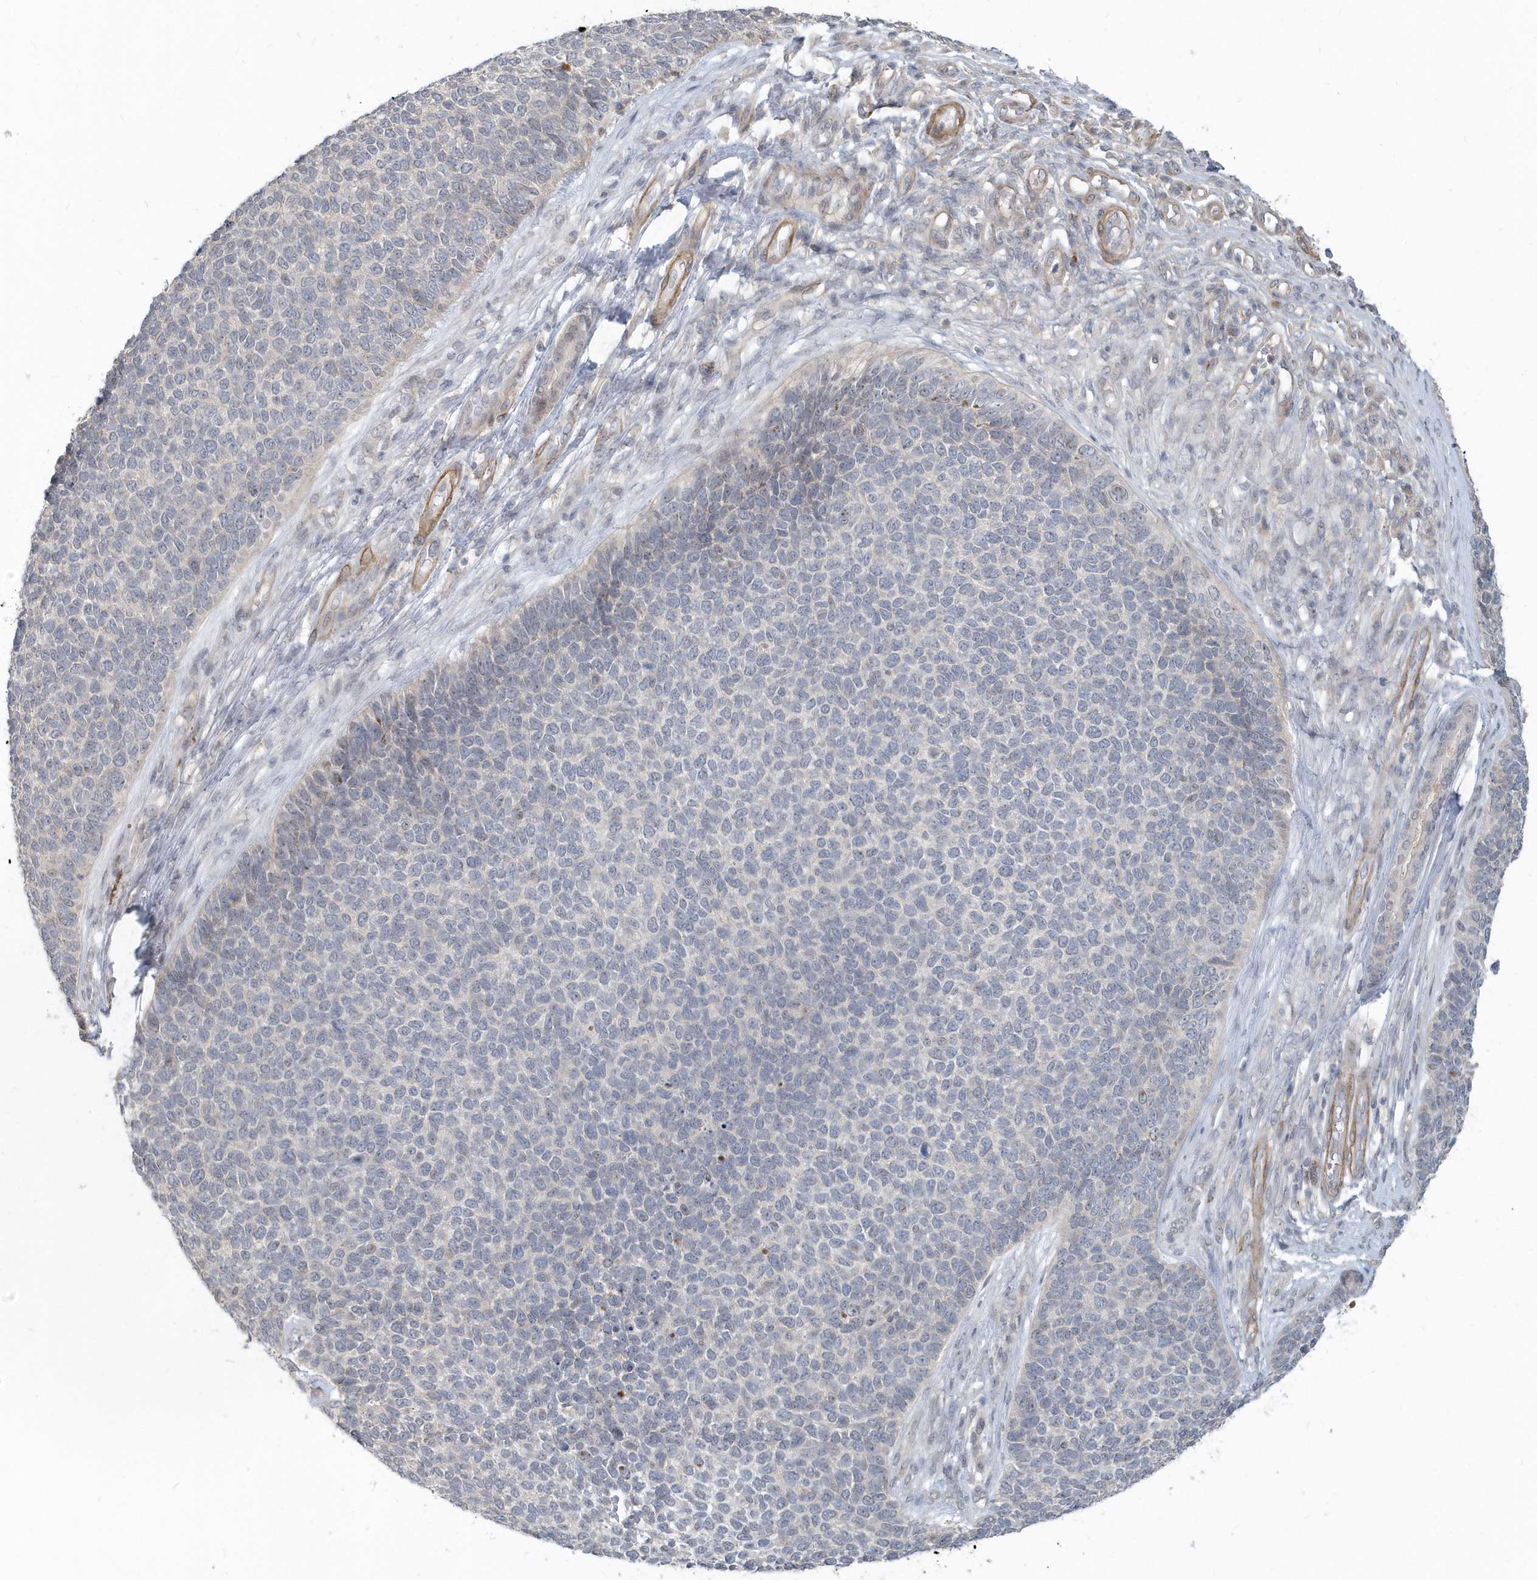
{"staining": {"intensity": "negative", "quantity": "none", "location": "none"}, "tissue": "skin cancer", "cell_type": "Tumor cells", "image_type": "cancer", "snomed": [{"axis": "morphology", "description": "Basal cell carcinoma"}, {"axis": "topography", "description": "Skin"}], "caption": "Protein analysis of skin cancer displays no significant positivity in tumor cells. The staining was performed using DAB to visualize the protein expression in brown, while the nuclei were stained in blue with hematoxylin (Magnification: 20x).", "gene": "NAPB", "patient": {"sex": "female", "age": 84}}